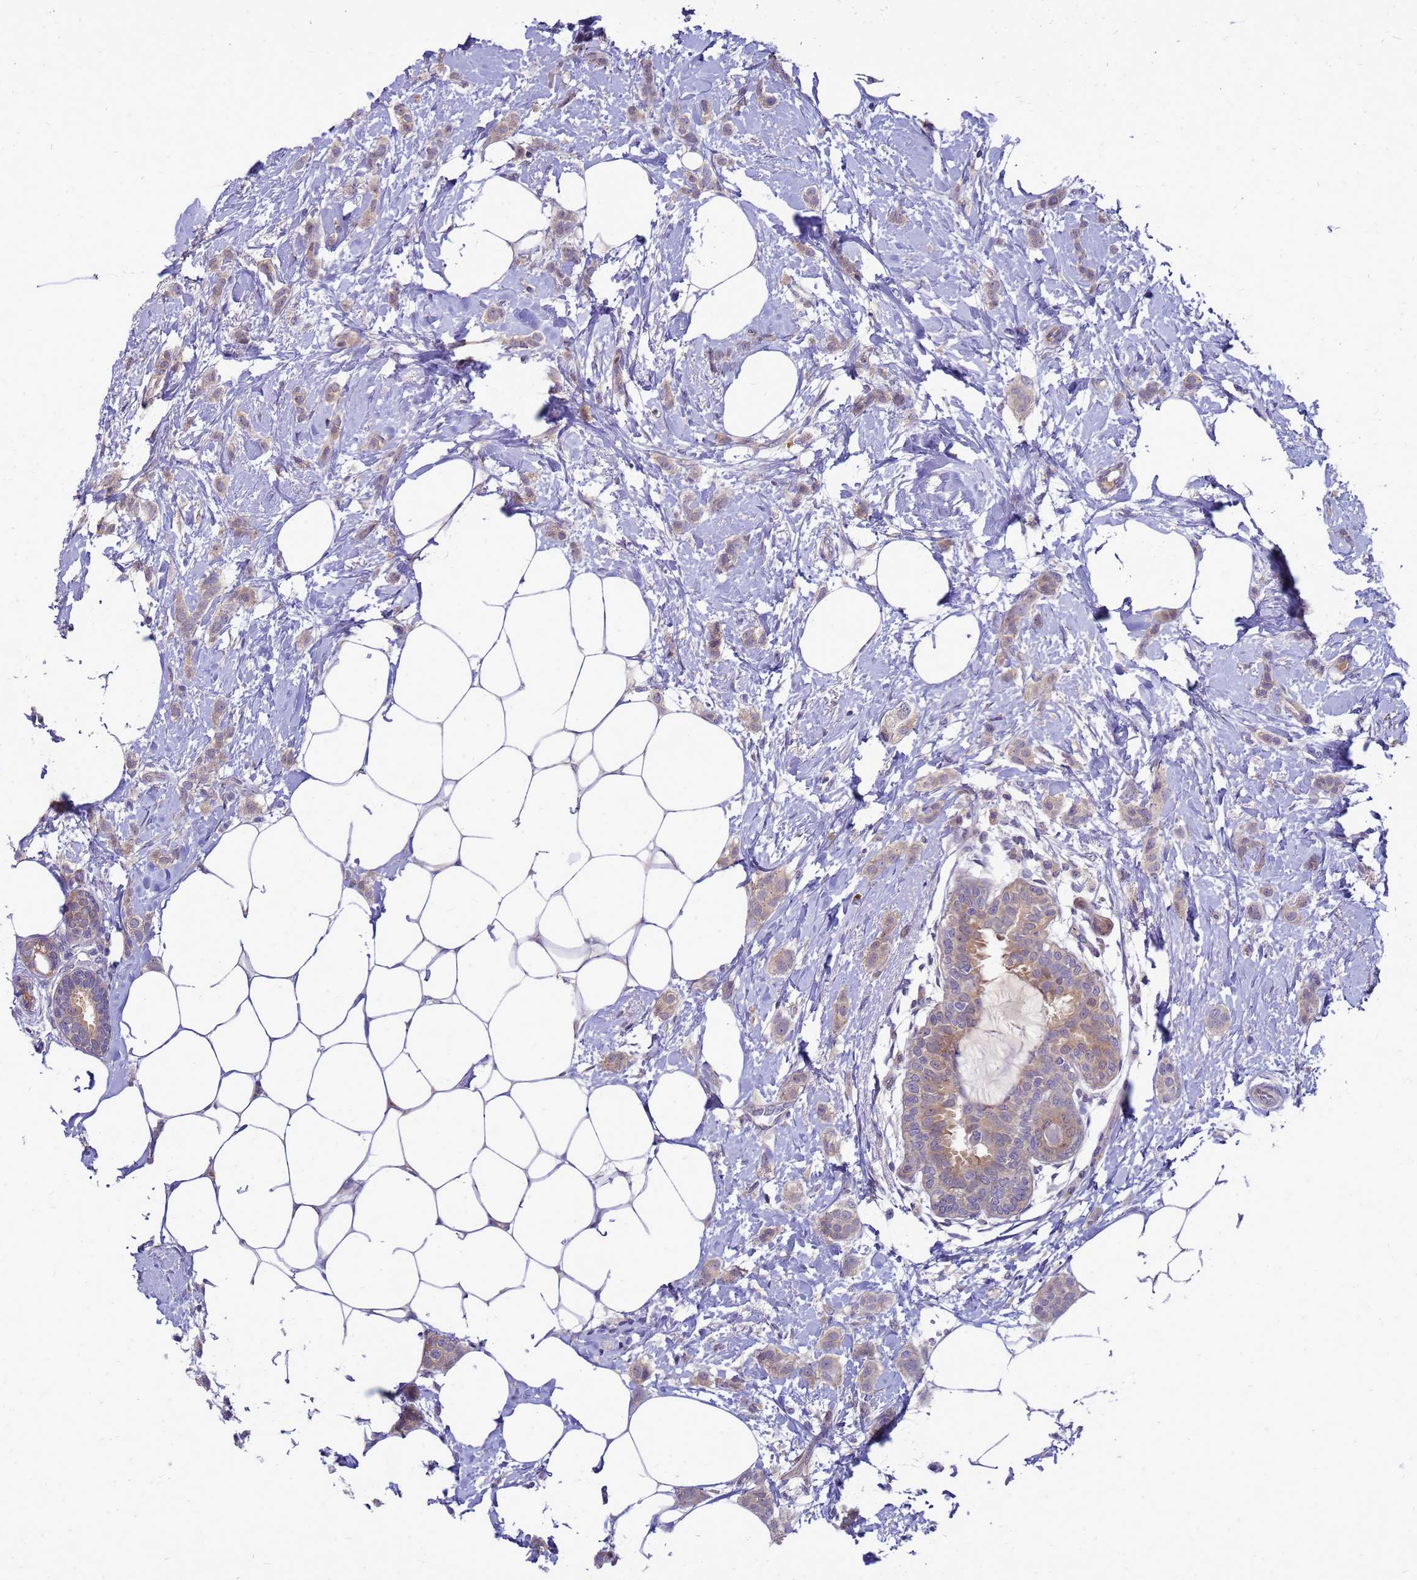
{"staining": {"intensity": "weak", "quantity": ">75%", "location": "cytoplasmic/membranous"}, "tissue": "breast cancer", "cell_type": "Tumor cells", "image_type": "cancer", "snomed": [{"axis": "morphology", "description": "Duct carcinoma"}, {"axis": "topography", "description": "Breast"}], "caption": "Infiltrating ductal carcinoma (breast) stained with a brown dye demonstrates weak cytoplasmic/membranous positive expression in about >75% of tumor cells.", "gene": "ENOPH1", "patient": {"sex": "female", "age": 72}}